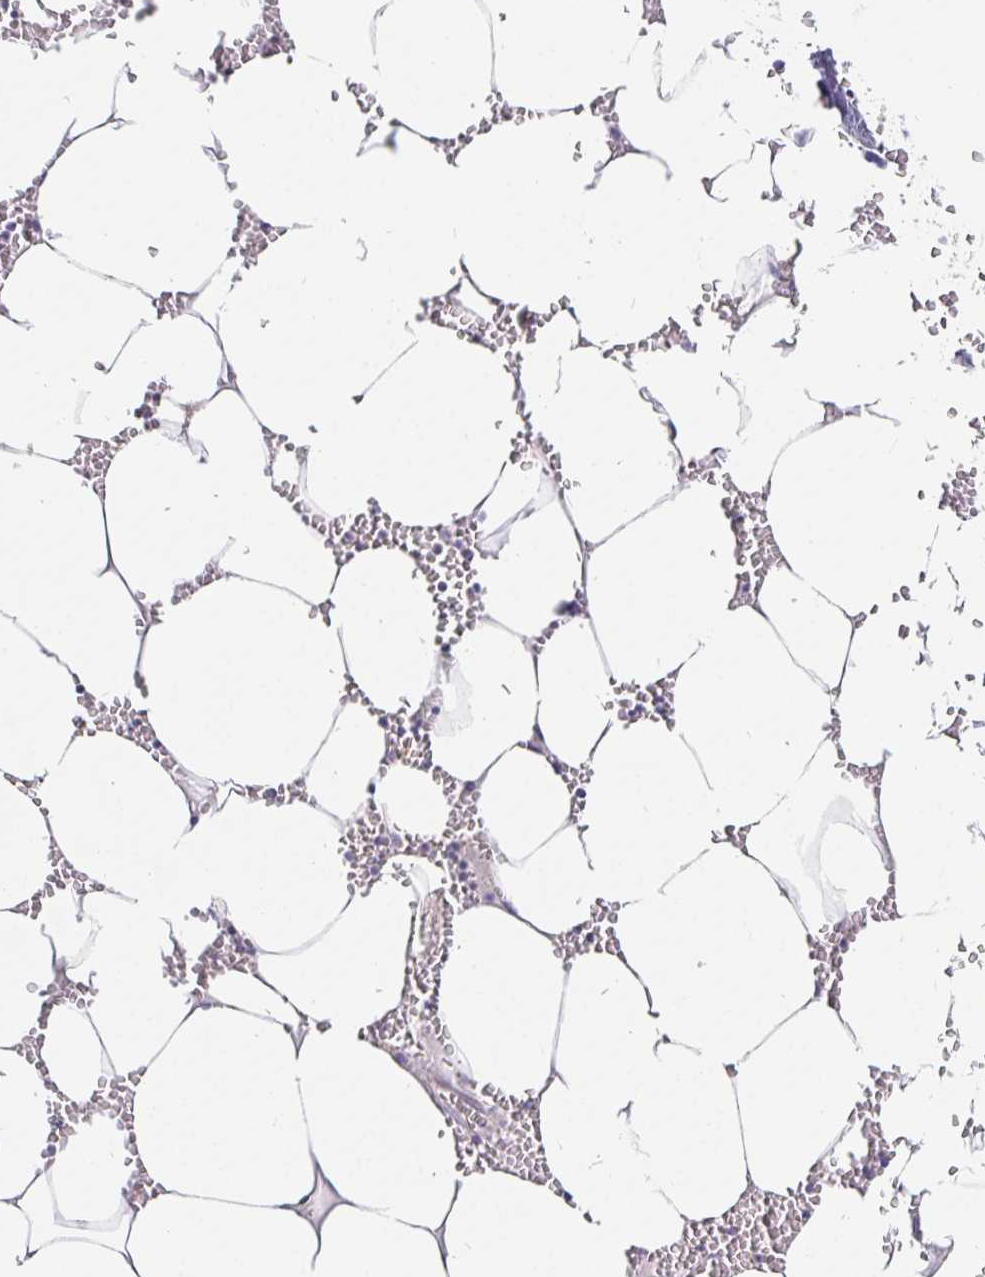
{"staining": {"intensity": "negative", "quantity": "none", "location": "none"}, "tissue": "bone marrow", "cell_type": "Hematopoietic cells", "image_type": "normal", "snomed": [{"axis": "morphology", "description": "Normal tissue, NOS"}, {"axis": "topography", "description": "Bone marrow"}], "caption": "Human bone marrow stained for a protein using immunohistochemistry (IHC) demonstrates no positivity in hematopoietic cells.", "gene": "PDX1", "patient": {"sex": "male", "age": 54}}